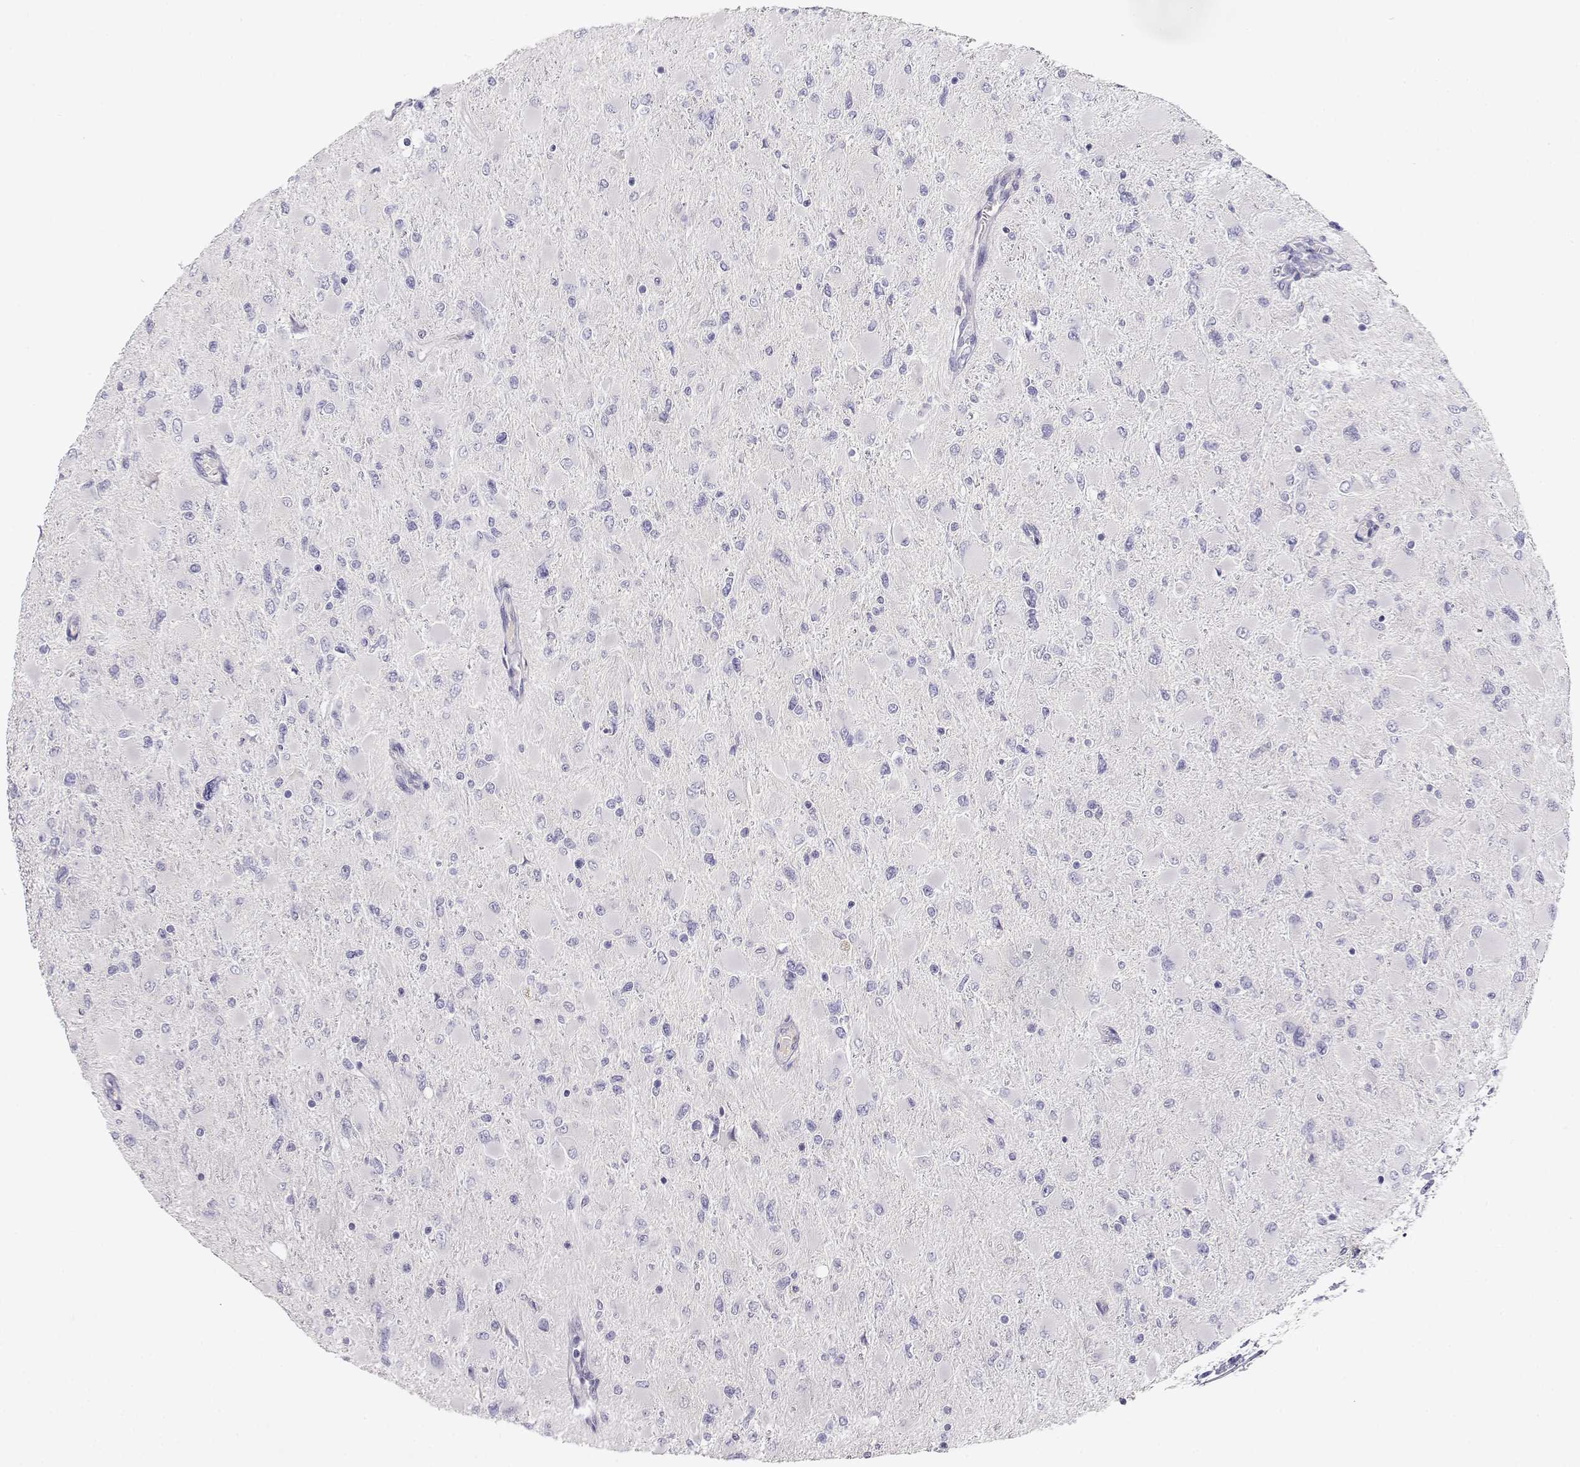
{"staining": {"intensity": "negative", "quantity": "none", "location": "none"}, "tissue": "glioma", "cell_type": "Tumor cells", "image_type": "cancer", "snomed": [{"axis": "morphology", "description": "Glioma, malignant, High grade"}, {"axis": "topography", "description": "Cerebral cortex"}], "caption": "This is an immunohistochemistry (IHC) histopathology image of human glioma. There is no staining in tumor cells.", "gene": "GPR174", "patient": {"sex": "female", "age": 36}}